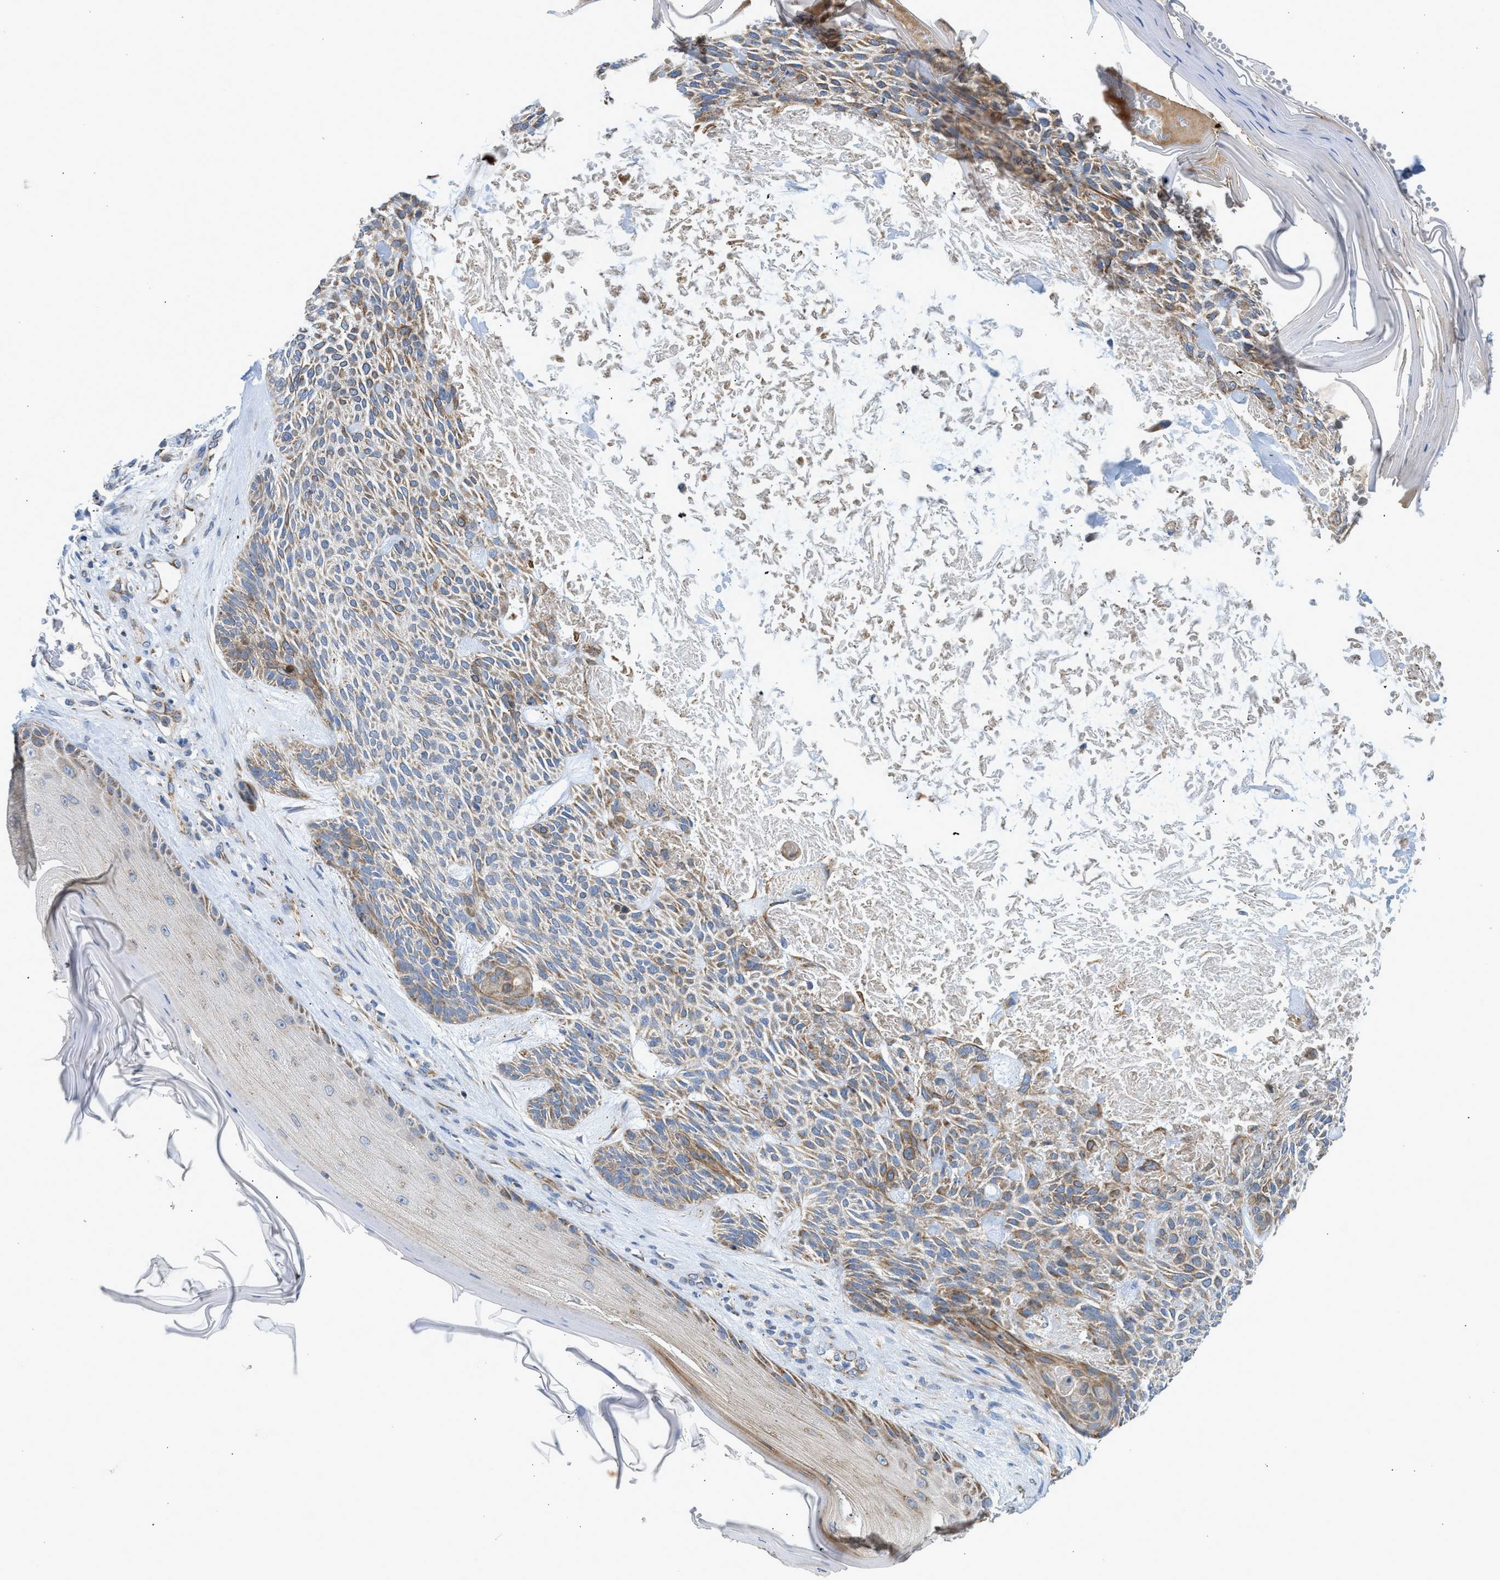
{"staining": {"intensity": "moderate", "quantity": "25%-75%", "location": "cytoplasmic/membranous"}, "tissue": "skin cancer", "cell_type": "Tumor cells", "image_type": "cancer", "snomed": [{"axis": "morphology", "description": "Basal cell carcinoma"}, {"axis": "topography", "description": "Skin"}], "caption": "High-magnification brightfield microscopy of skin cancer stained with DAB (3,3'-diaminobenzidine) (brown) and counterstained with hematoxylin (blue). tumor cells exhibit moderate cytoplasmic/membranous expression is identified in about25%-75% of cells.", "gene": "GOT2", "patient": {"sex": "male", "age": 55}}